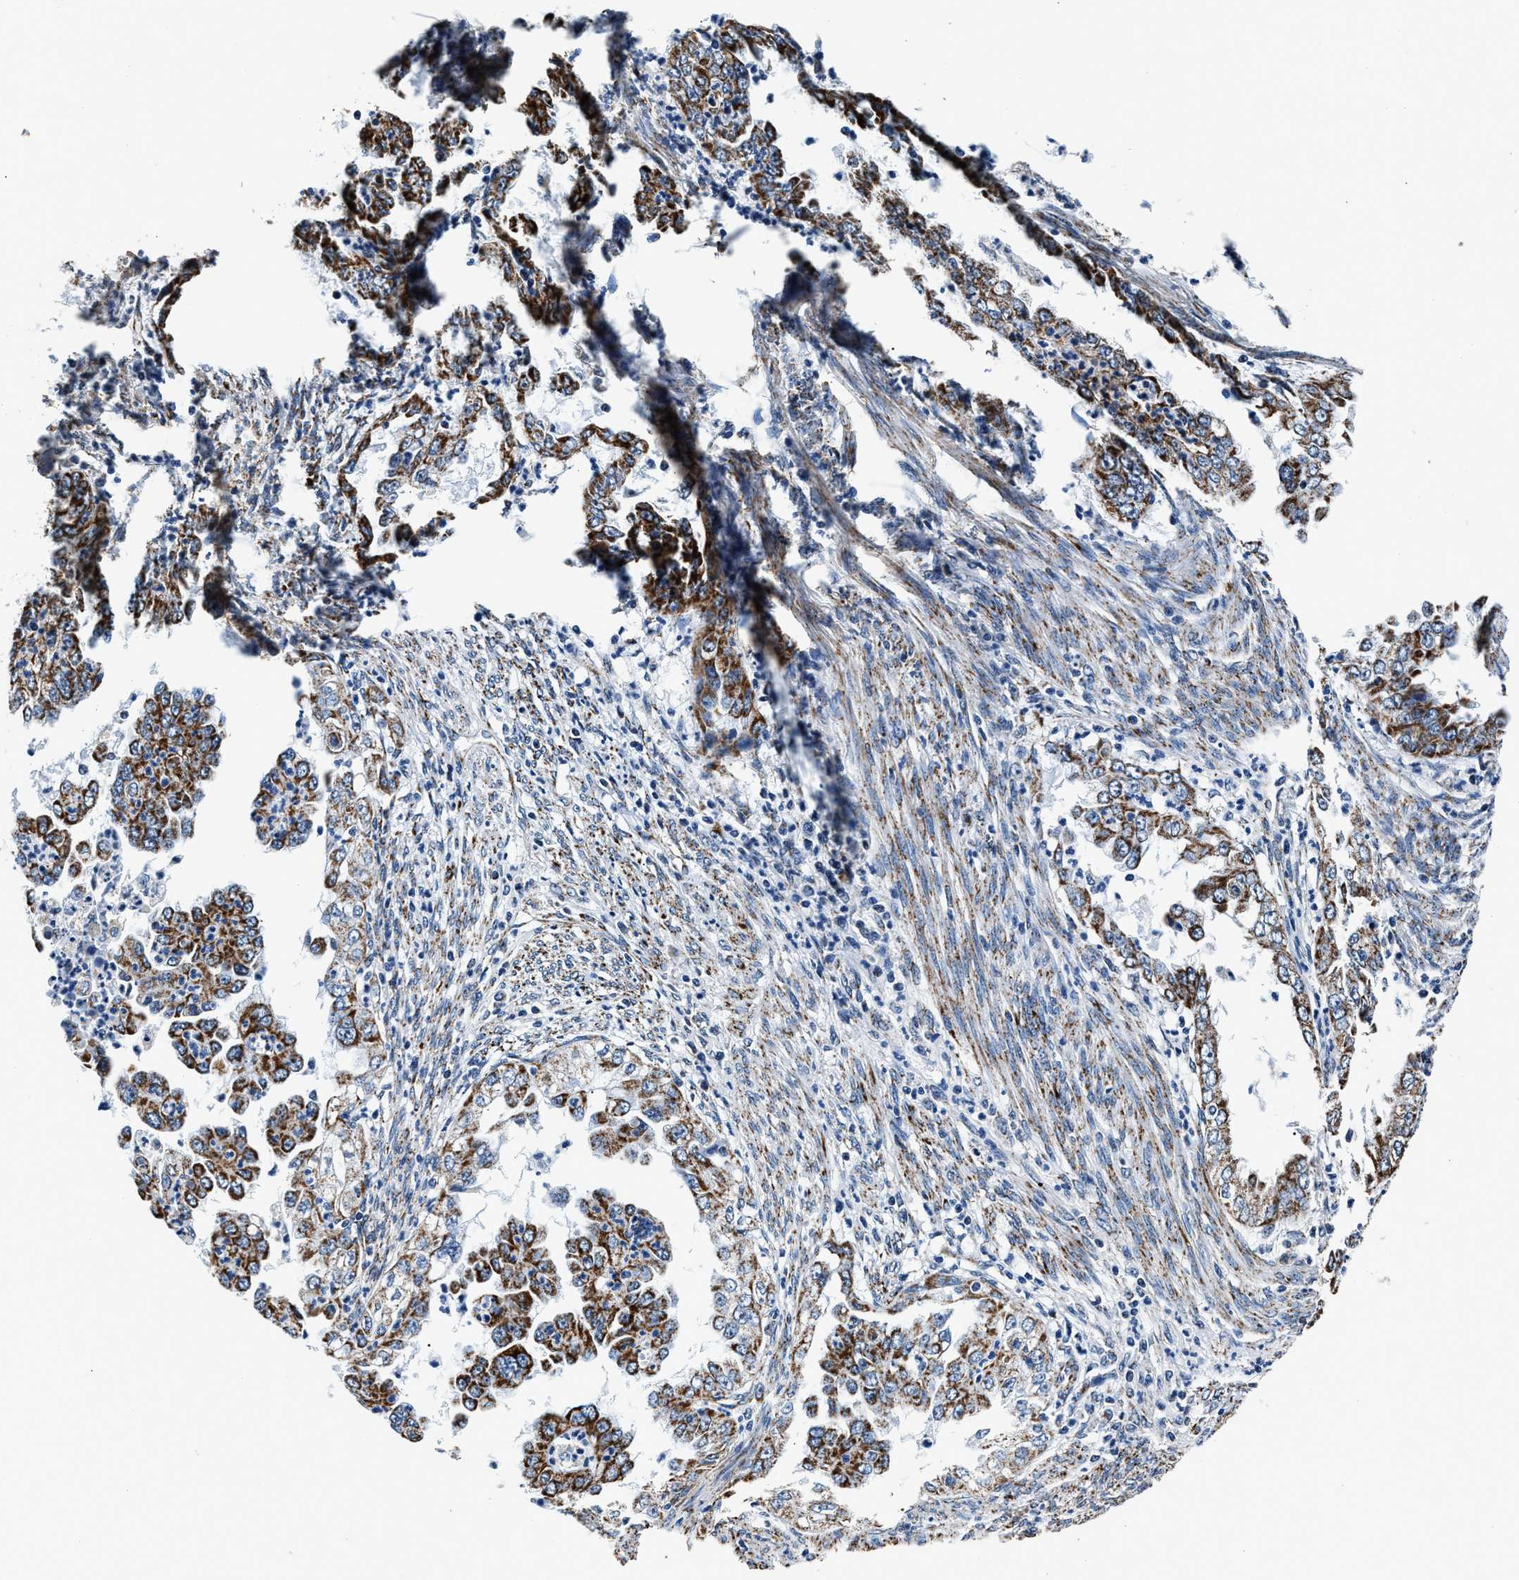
{"staining": {"intensity": "moderate", "quantity": ">75%", "location": "cytoplasmic/membranous"}, "tissue": "endometrial cancer", "cell_type": "Tumor cells", "image_type": "cancer", "snomed": [{"axis": "morphology", "description": "Adenocarcinoma, NOS"}, {"axis": "topography", "description": "Endometrium"}], "caption": "Immunohistochemistry (IHC) histopathology image of human endometrial adenocarcinoma stained for a protein (brown), which displays medium levels of moderate cytoplasmic/membranous positivity in about >75% of tumor cells.", "gene": "HIBADH", "patient": {"sex": "female", "age": 85}}